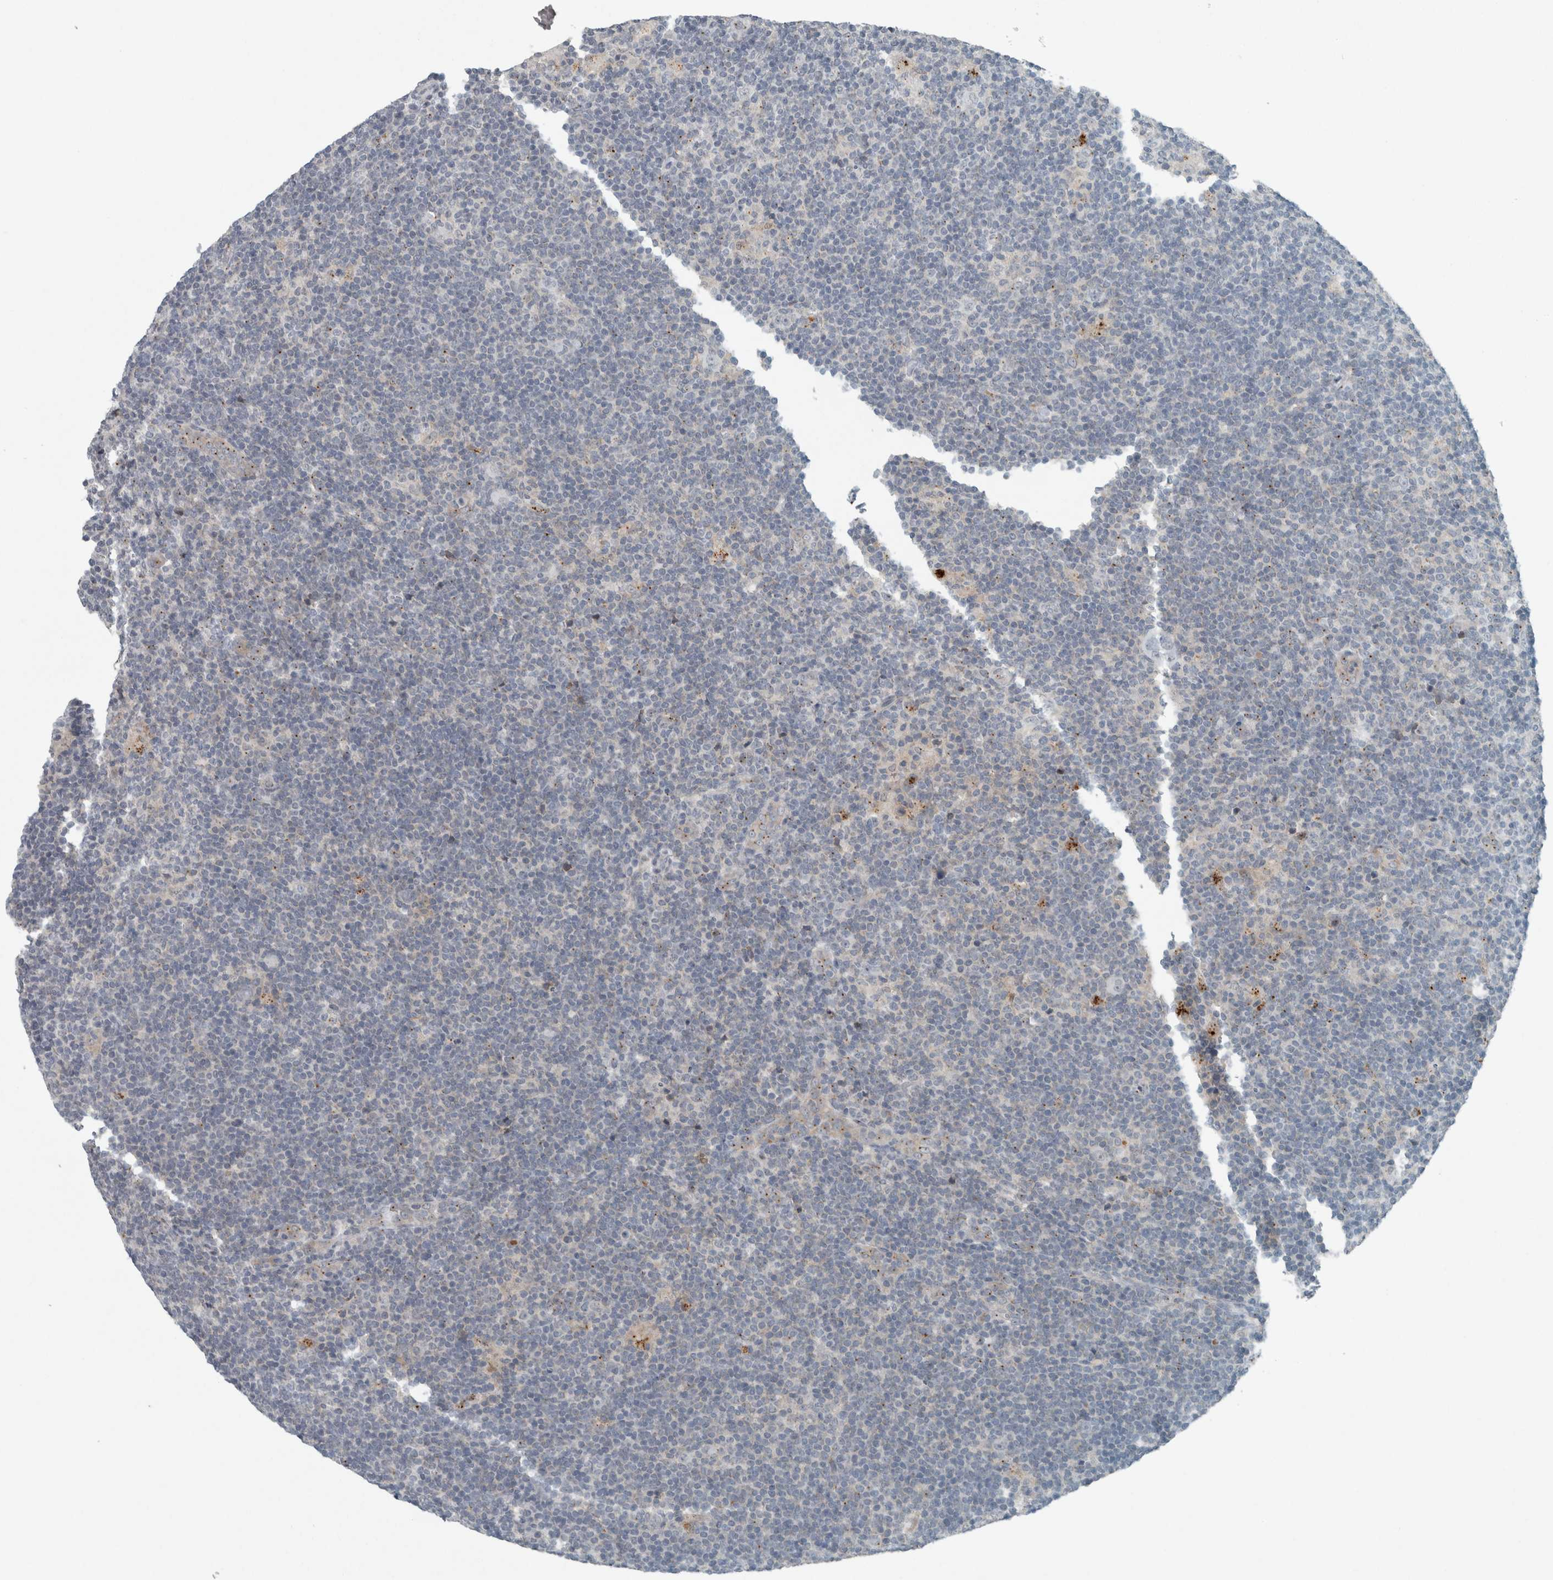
{"staining": {"intensity": "negative", "quantity": "none", "location": "none"}, "tissue": "lymphoma", "cell_type": "Tumor cells", "image_type": "cancer", "snomed": [{"axis": "morphology", "description": "Hodgkin's disease, NOS"}, {"axis": "topography", "description": "Lymph node"}], "caption": "A high-resolution photomicrograph shows immunohistochemistry (IHC) staining of lymphoma, which exhibits no significant staining in tumor cells. (Stains: DAB (3,3'-diaminobenzidine) immunohistochemistry (IHC) with hematoxylin counter stain, Microscopy: brightfield microscopy at high magnification).", "gene": "KIF1C", "patient": {"sex": "female", "age": 57}}